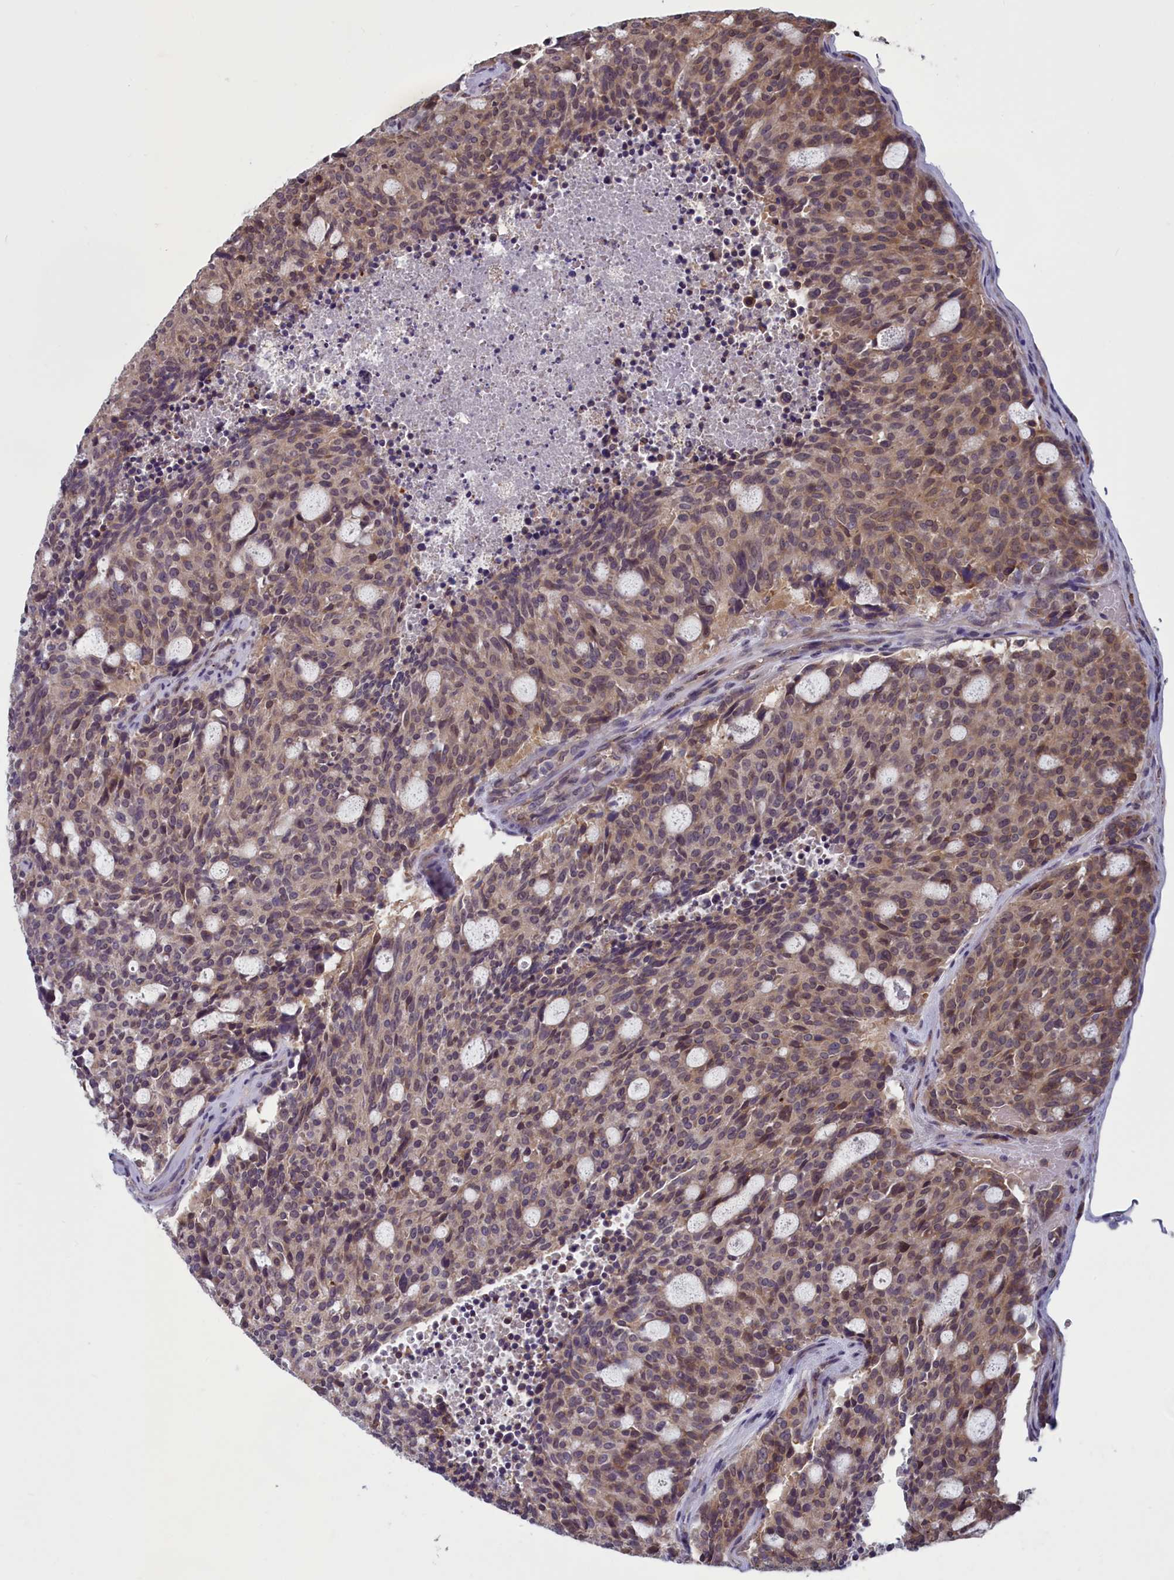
{"staining": {"intensity": "weak", "quantity": "25%-75%", "location": "cytoplasmic/membranous"}, "tissue": "carcinoid", "cell_type": "Tumor cells", "image_type": "cancer", "snomed": [{"axis": "morphology", "description": "Carcinoid, malignant, NOS"}, {"axis": "topography", "description": "Pancreas"}], "caption": "Malignant carcinoid stained with immunohistochemistry shows weak cytoplasmic/membranous staining in approximately 25%-75% of tumor cells.", "gene": "MRI1", "patient": {"sex": "female", "age": 54}}